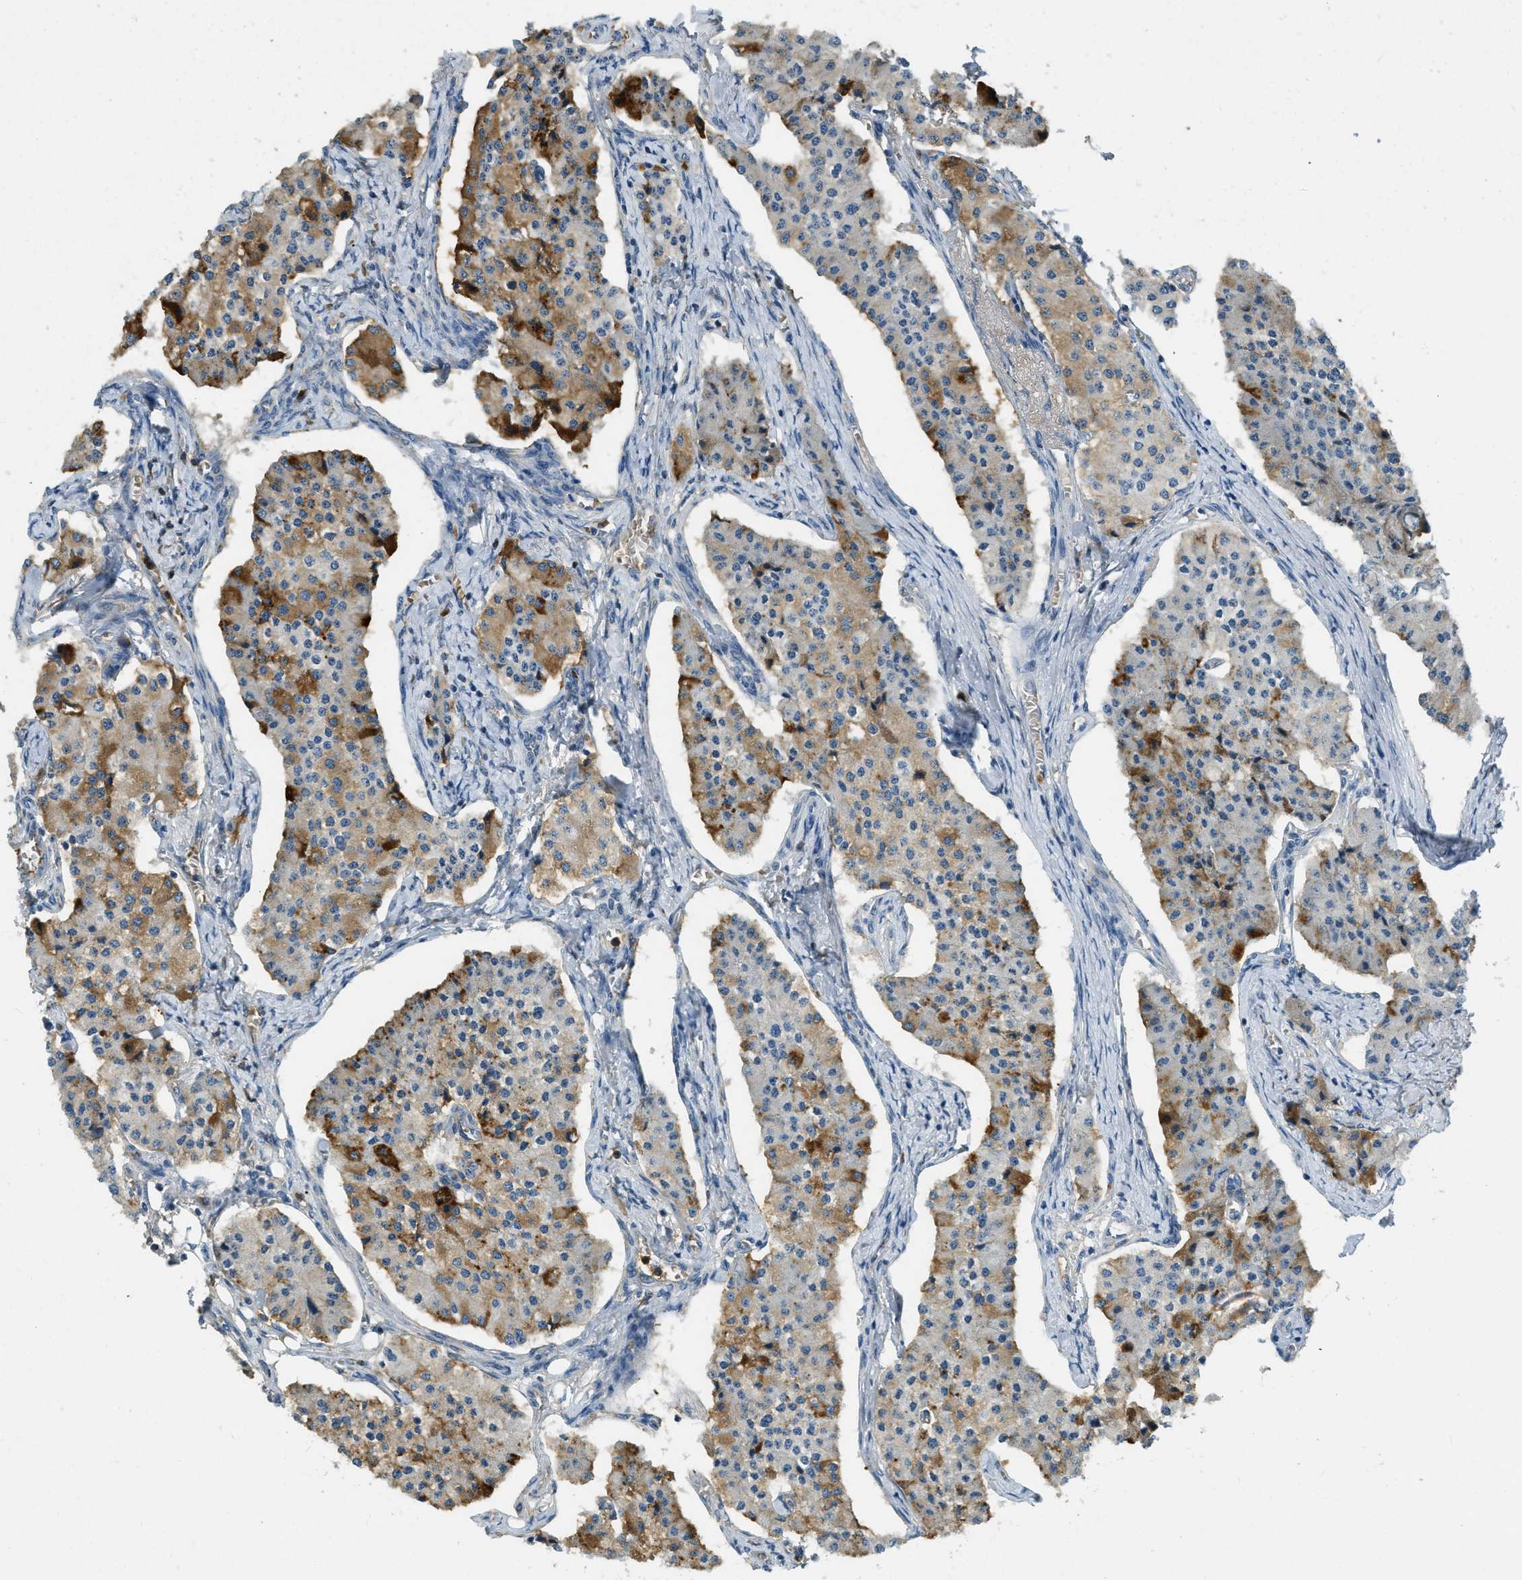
{"staining": {"intensity": "moderate", "quantity": "25%-75%", "location": "cytoplasmic/membranous"}, "tissue": "carcinoid", "cell_type": "Tumor cells", "image_type": "cancer", "snomed": [{"axis": "morphology", "description": "Carcinoid, malignant, NOS"}, {"axis": "topography", "description": "Colon"}], "caption": "This image shows immunohistochemistry (IHC) staining of carcinoid, with medium moderate cytoplasmic/membranous positivity in approximately 25%-75% of tumor cells.", "gene": "PRTN3", "patient": {"sex": "female", "age": 52}}